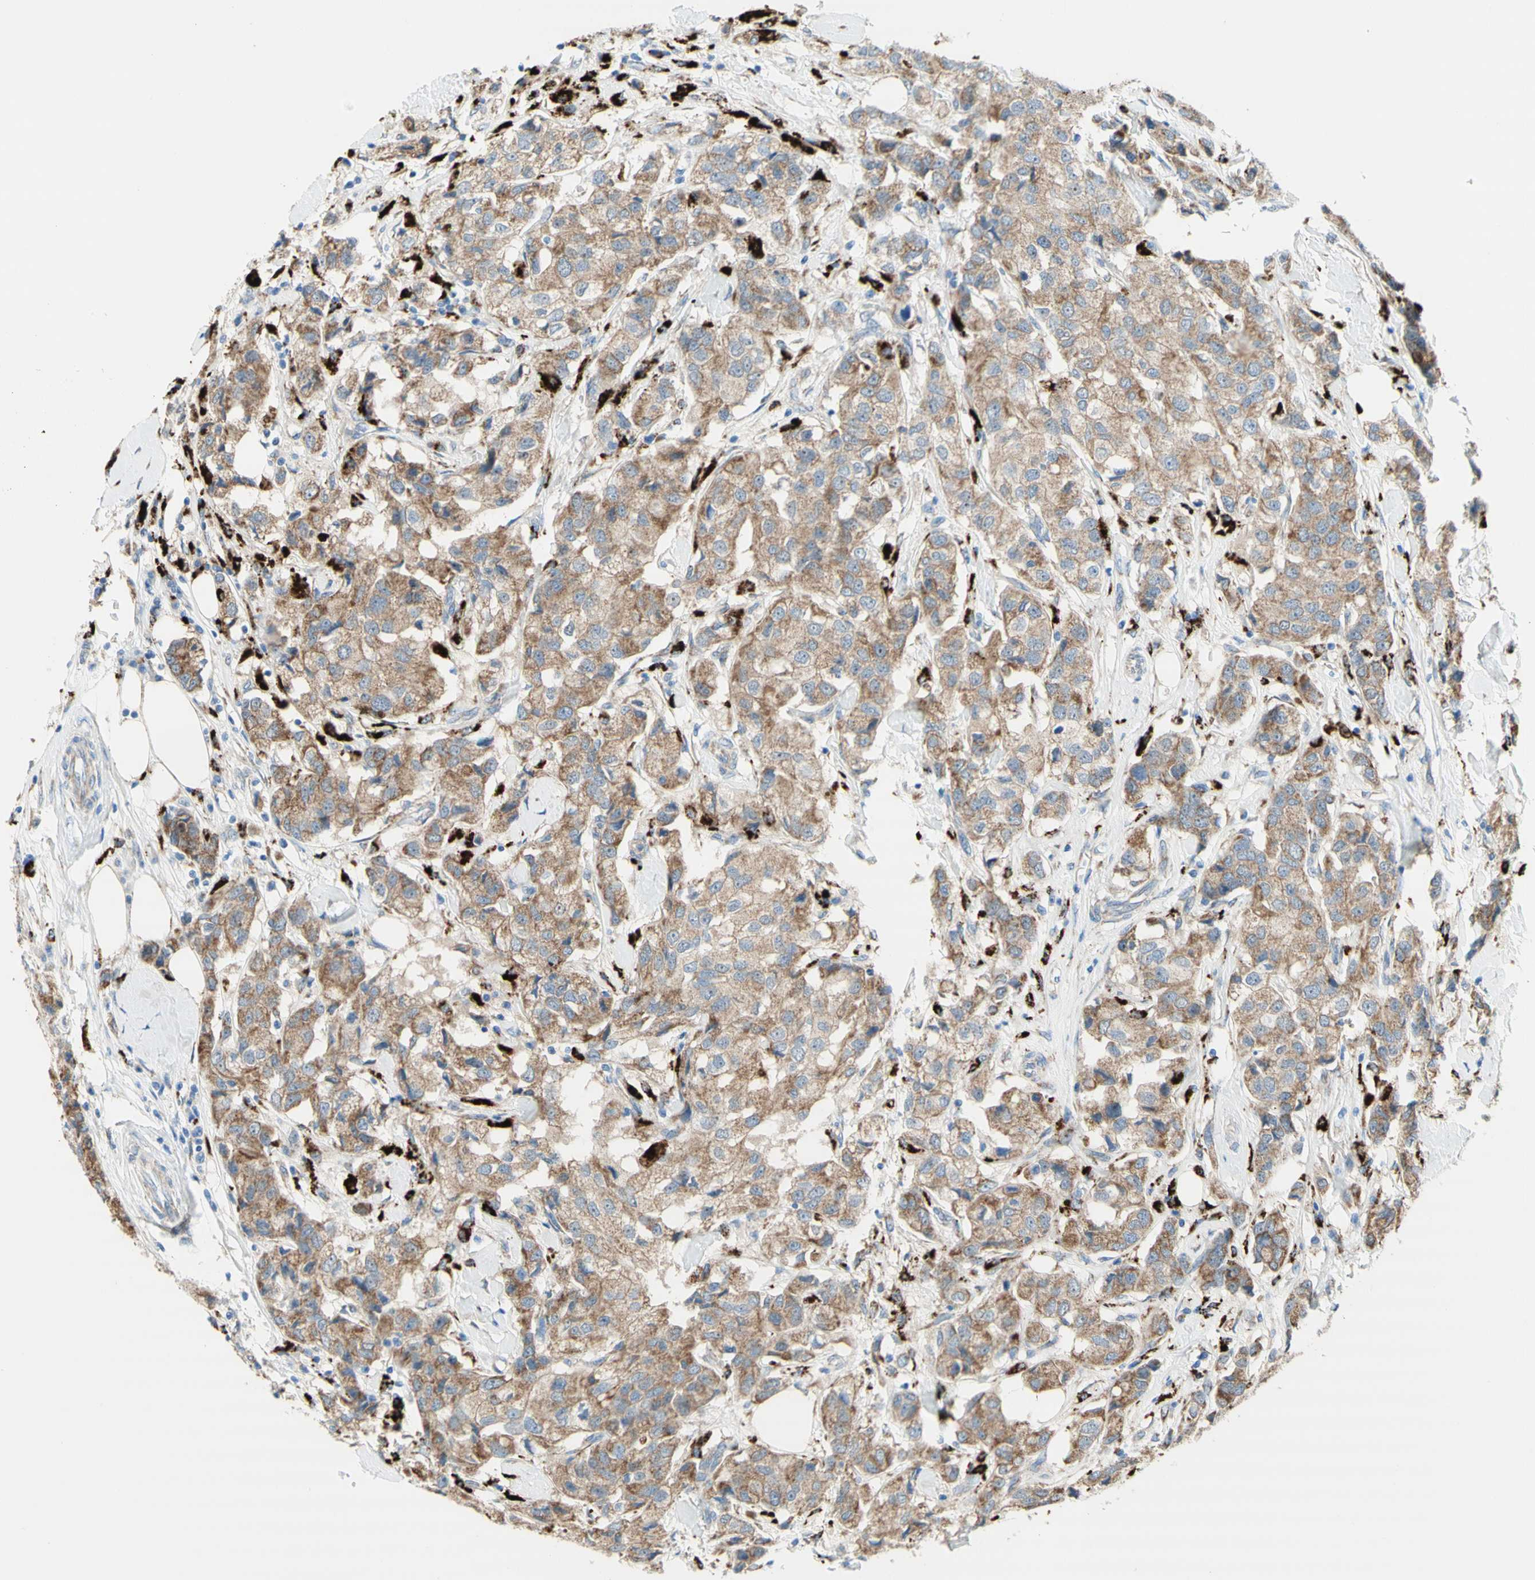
{"staining": {"intensity": "moderate", "quantity": ">75%", "location": "cytoplasmic/membranous"}, "tissue": "breast cancer", "cell_type": "Tumor cells", "image_type": "cancer", "snomed": [{"axis": "morphology", "description": "Duct carcinoma"}, {"axis": "topography", "description": "Breast"}], "caption": "Tumor cells reveal moderate cytoplasmic/membranous expression in about >75% of cells in breast infiltrating ductal carcinoma.", "gene": "URB2", "patient": {"sex": "female", "age": 80}}